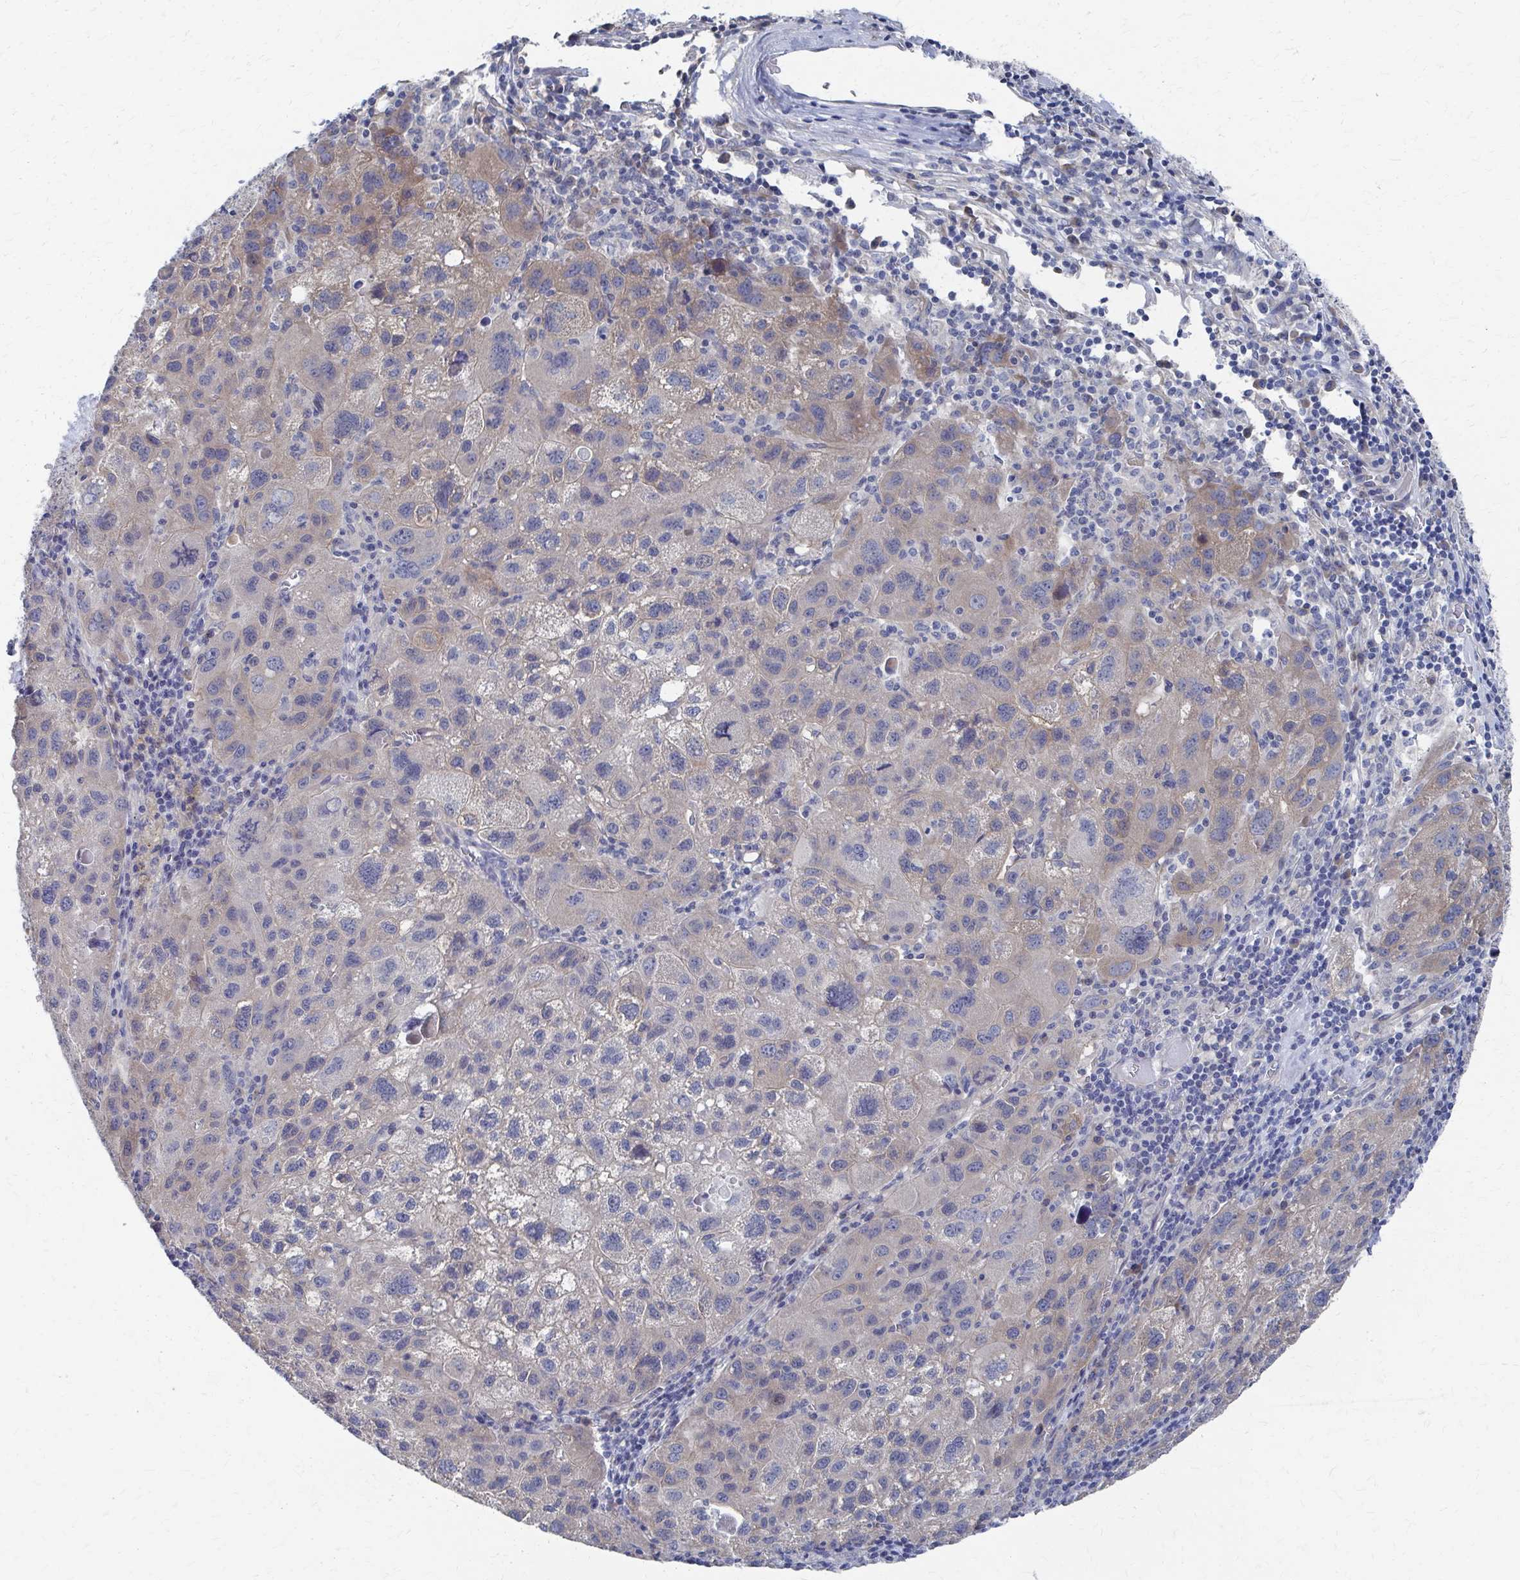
{"staining": {"intensity": "negative", "quantity": "none", "location": "none"}, "tissue": "liver cancer", "cell_type": "Tumor cells", "image_type": "cancer", "snomed": [{"axis": "morphology", "description": "Carcinoma, Hepatocellular, NOS"}, {"axis": "topography", "description": "Liver"}], "caption": "Tumor cells are negative for protein expression in human liver cancer.", "gene": "PLEKHG7", "patient": {"sex": "female", "age": 77}}